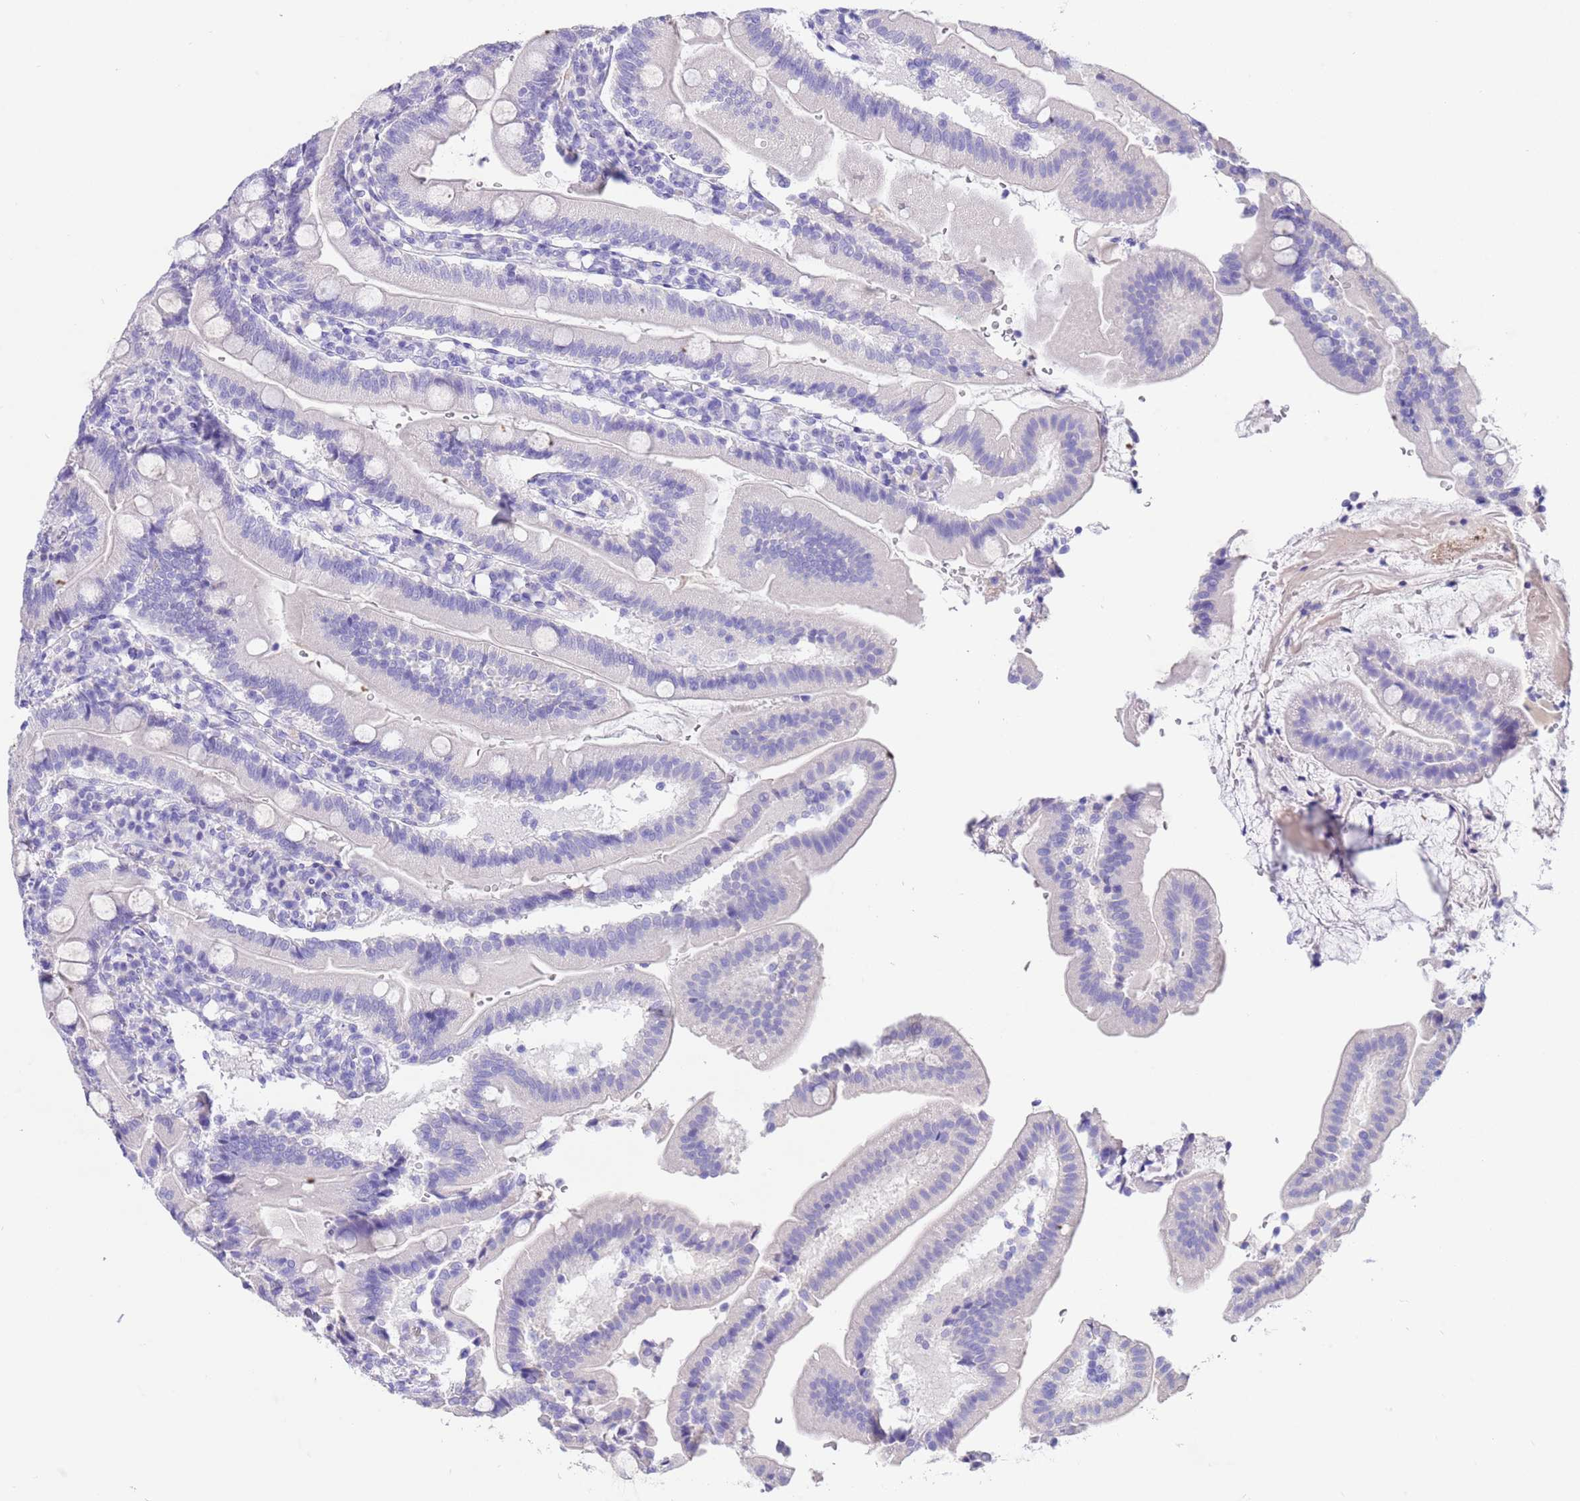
{"staining": {"intensity": "negative", "quantity": "none", "location": "none"}, "tissue": "duodenum", "cell_type": "Glandular cells", "image_type": "normal", "snomed": [{"axis": "morphology", "description": "Normal tissue, NOS"}, {"axis": "topography", "description": "Duodenum"}], "caption": "A histopathology image of duodenum stained for a protein reveals no brown staining in glandular cells. The staining was performed using DAB to visualize the protein expression in brown, while the nuclei were stained in blue with hematoxylin (Magnification: 20x).", "gene": "CPB1", "patient": {"sex": "female", "age": 67}}